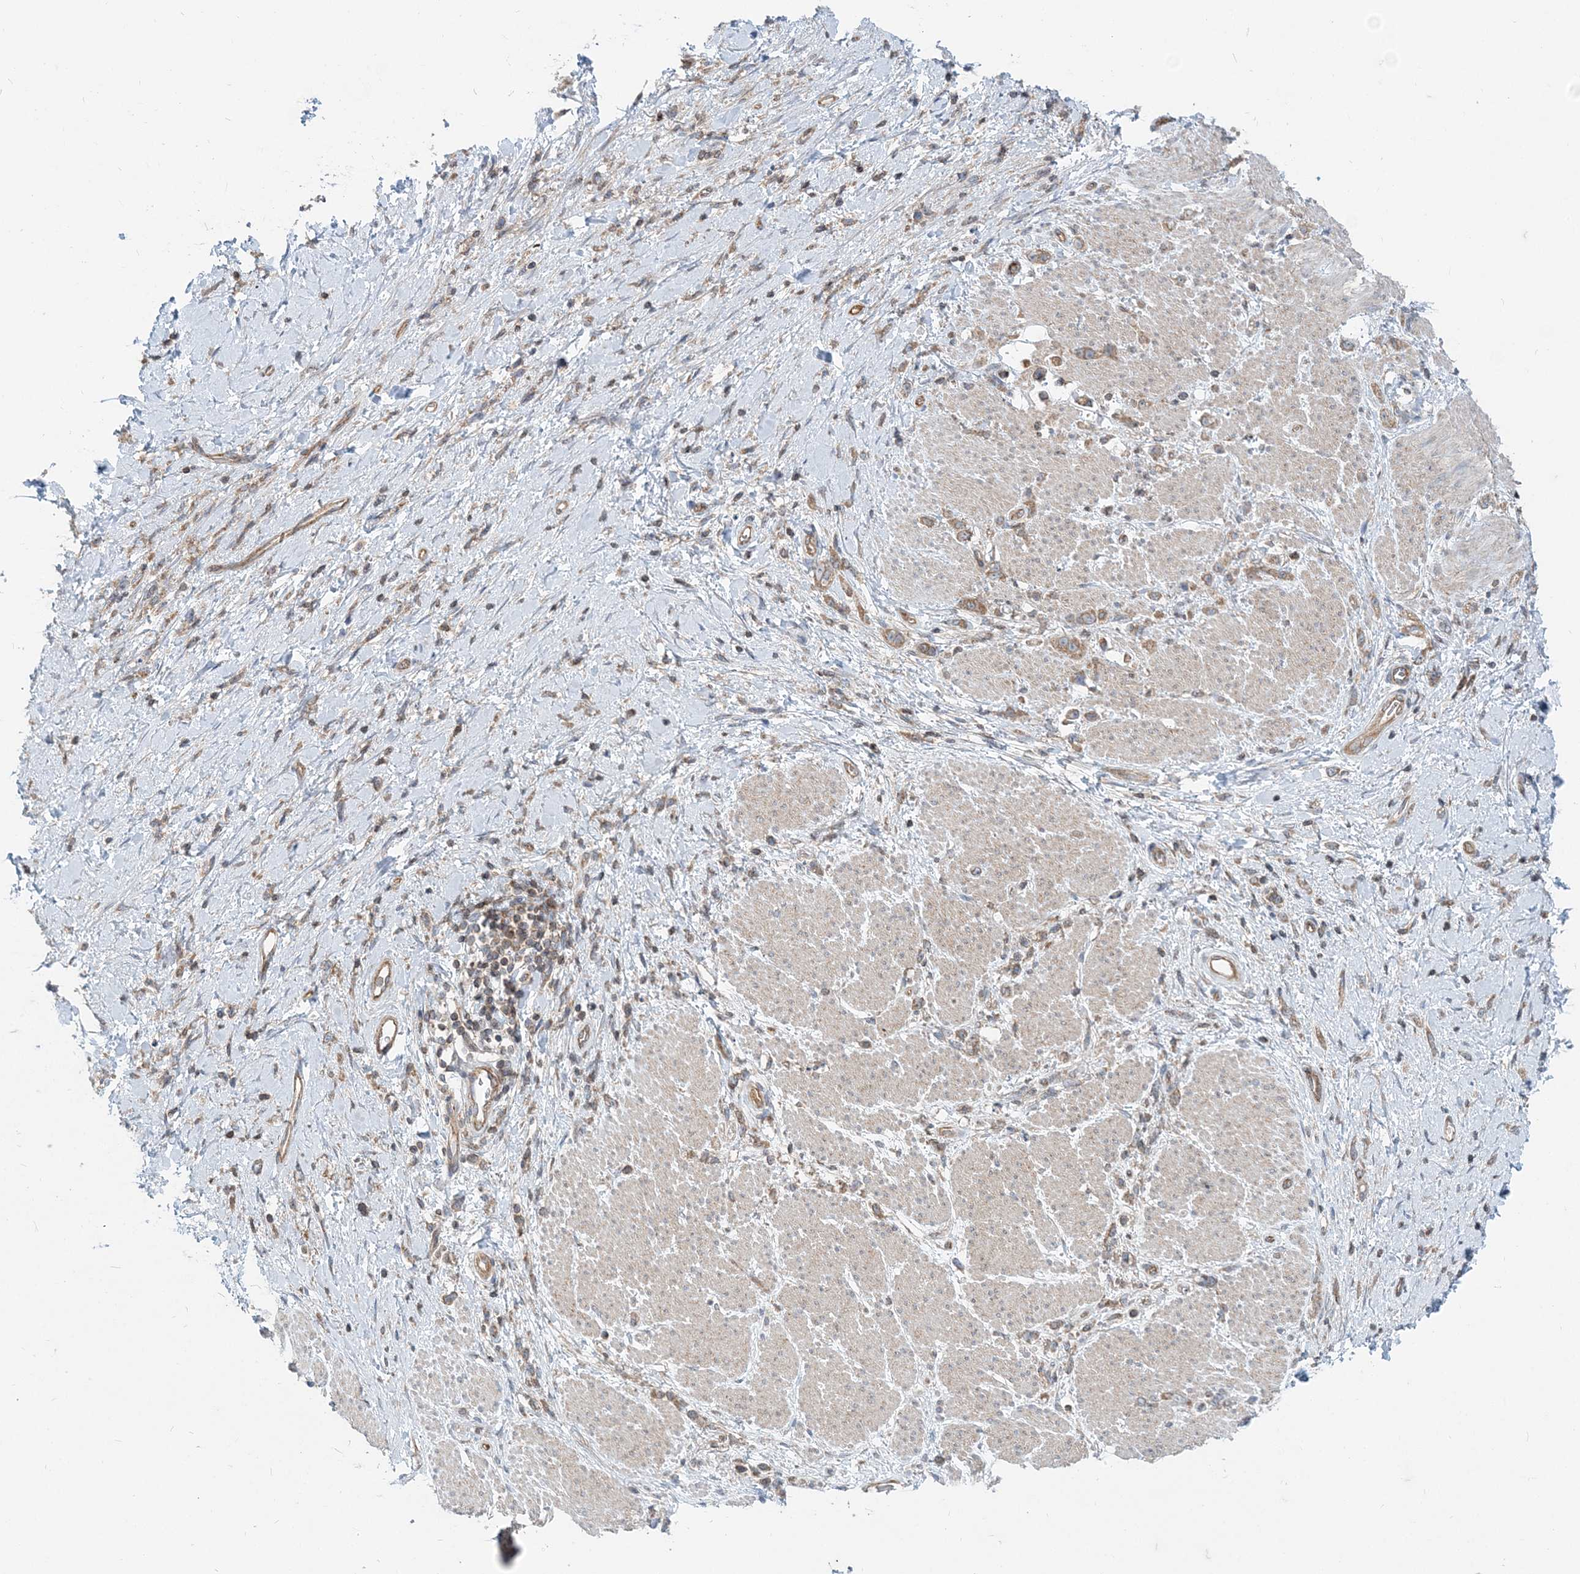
{"staining": {"intensity": "moderate", "quantity": ">75%", "location": "cytoplasmic/membranous"}, "tissue": "stomach cancer", "cell_type": "Tumor cells", "image_type": "cancer", "snomed": [{"axis": "morphology", "description": "Adenocarcinoma, NOS"}, {"axis": "topography", "description": "Stomach"}], "caption": "Brown immunohistochemical staining in human stomach cancer displays moderate cytoplasmic/membranous staining in approximately >75% of tumor cells. The staining was performed using DAB (3,3'-diaminobenzidine) to visualize the protein expression in brown, while the nuclei were stained in blue with hematoxylin (Magnification: 20x).", "gene": "MOB4", "patient": {"sex": "female", "age": 60}}